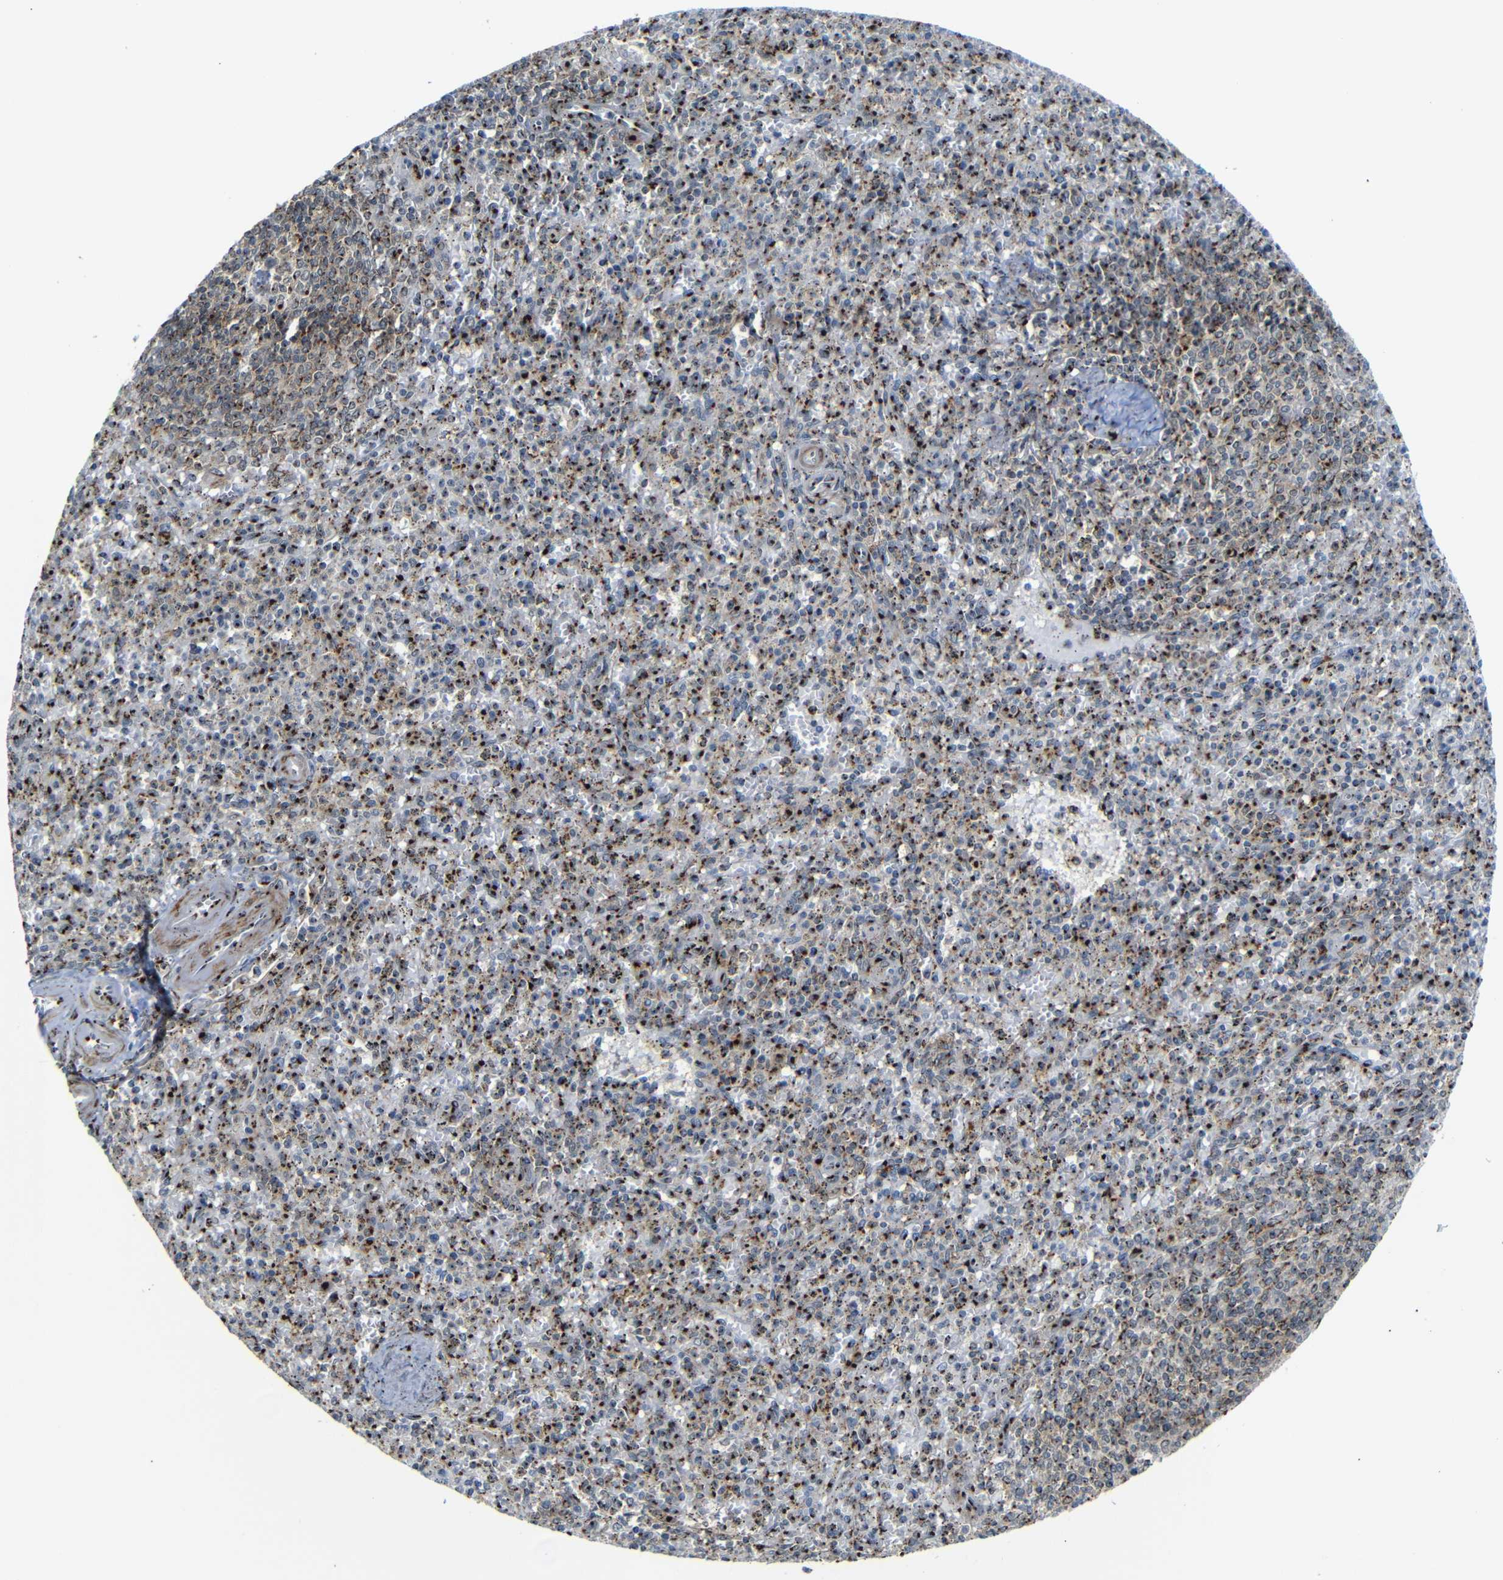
{"staining": {"intensity": "strong", "quantity": ">75%", "location": "cytoplasmic/membranous"}, "tissue": "spleen", "cell_type": "Cells in red pulp", "image_type": "normal", "snomed": [{"axis": "morphology", "description": "Normal tissue, NOS"}, {"axis": "topography", "description": "Spleen"}], "caption": "Immunohistochemical staining of unremarkable human spleen exhibits >75% levels of strong cytoplasmic/membranous protein positivity in about >75% of cells in red pulp.", "gene": "TGOLN2", "patient": {"sex": "male", "age": 72}}